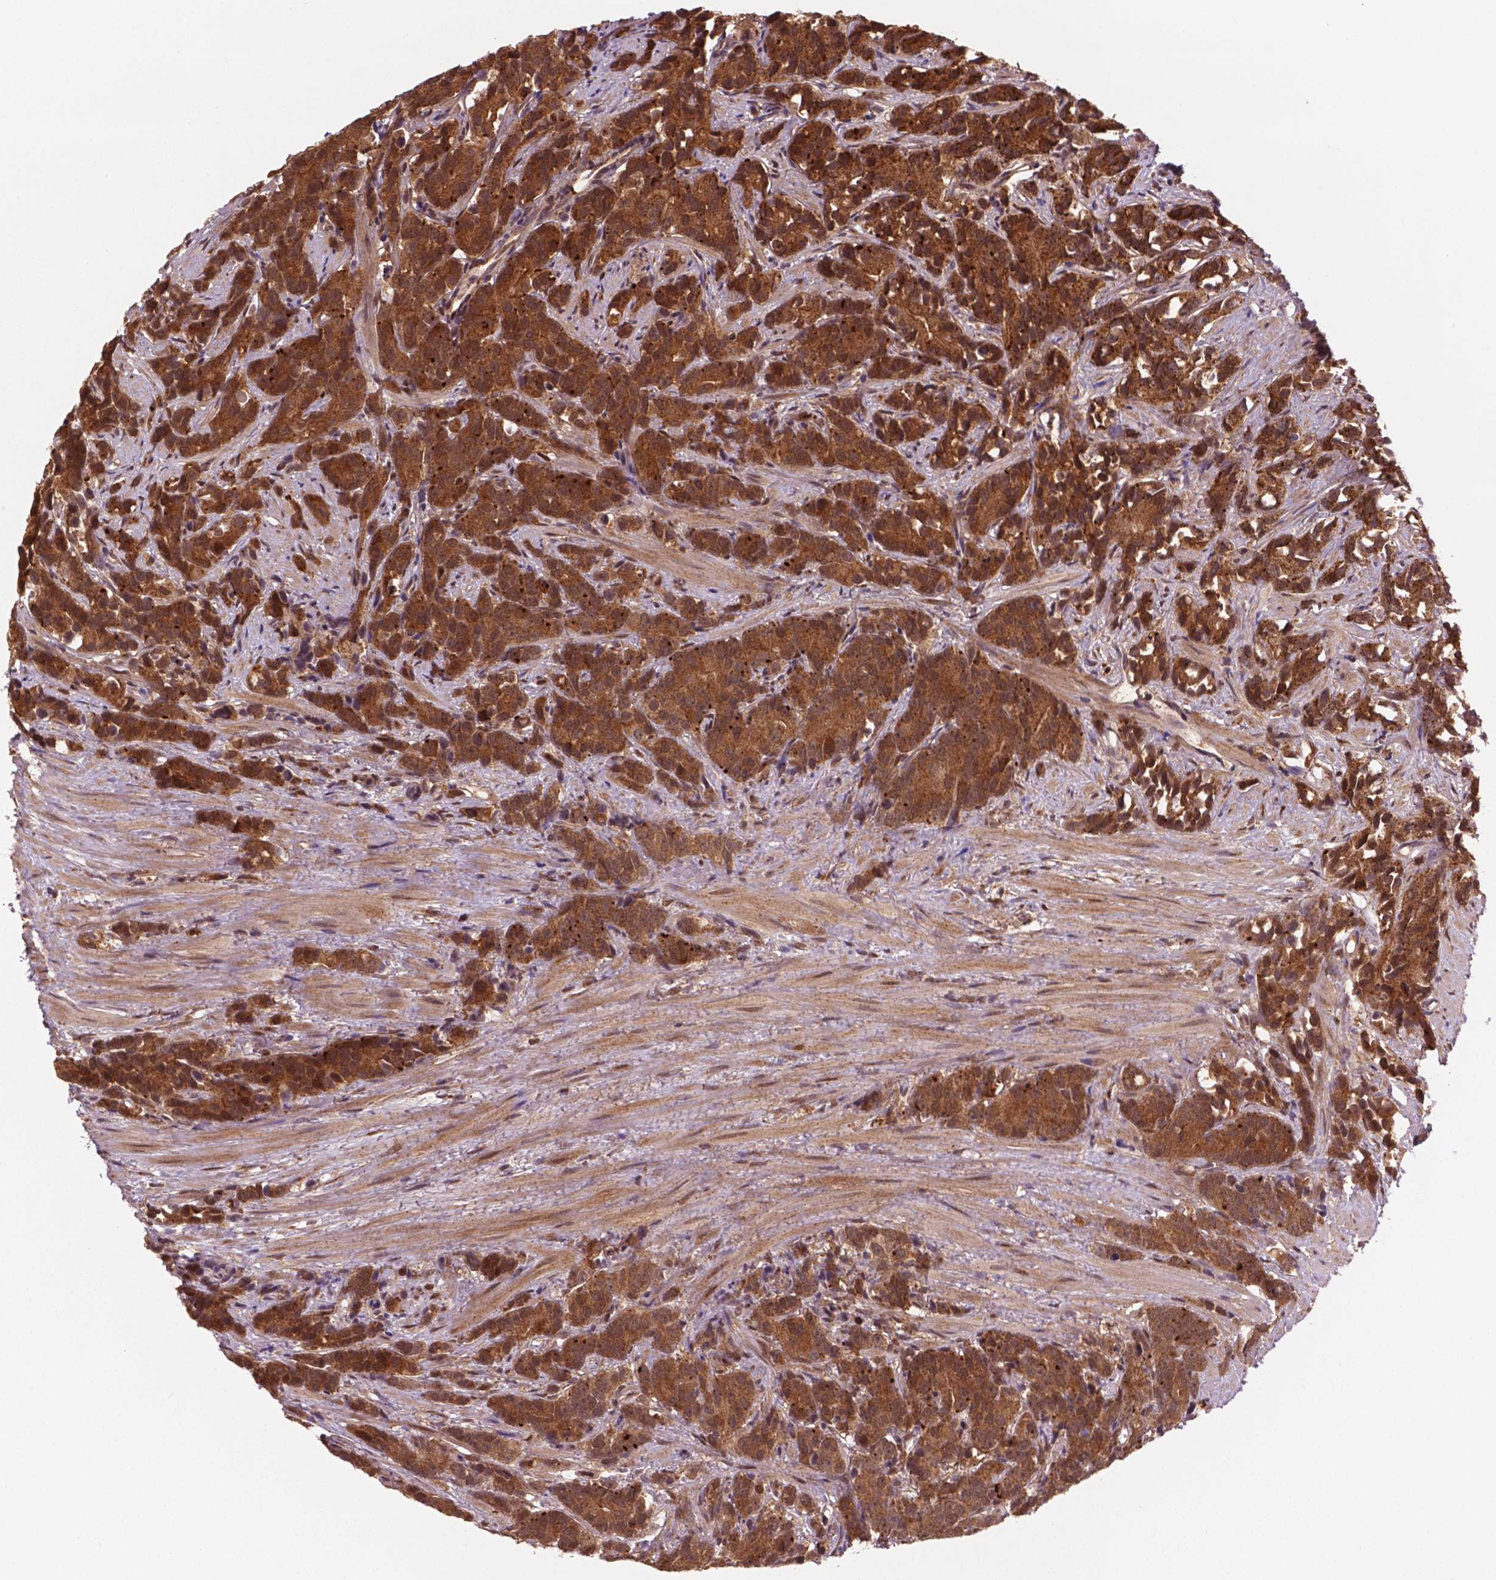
{"staining": {"intensity": "moderate", "quantity": ">75%", "location": "cytoplasmic/membranous,nuclear"}, "tissue": "prostate cancer", "cell_type": "Tumor cells", "image_type": "cancer", "snomed": [{"axis": "morphology", "description": "Adenocarcinoma, High grade"}, {"axis": "topography", "description": "Prostate"}], "caption": "DAB immunohistochemical staining of human prostate cancer demonstrates moderate cytoplasmic/membranous and nuclear protein staining in about >75% of tumor cells. (Stains: DAB (3,3'-diaminobenzidine) in brown, nuclei in blue, Microscopy: brightfield microscopy at high magnification).", "gene": "PLIN3", "patient": {"sex": "male", "age": 90}}